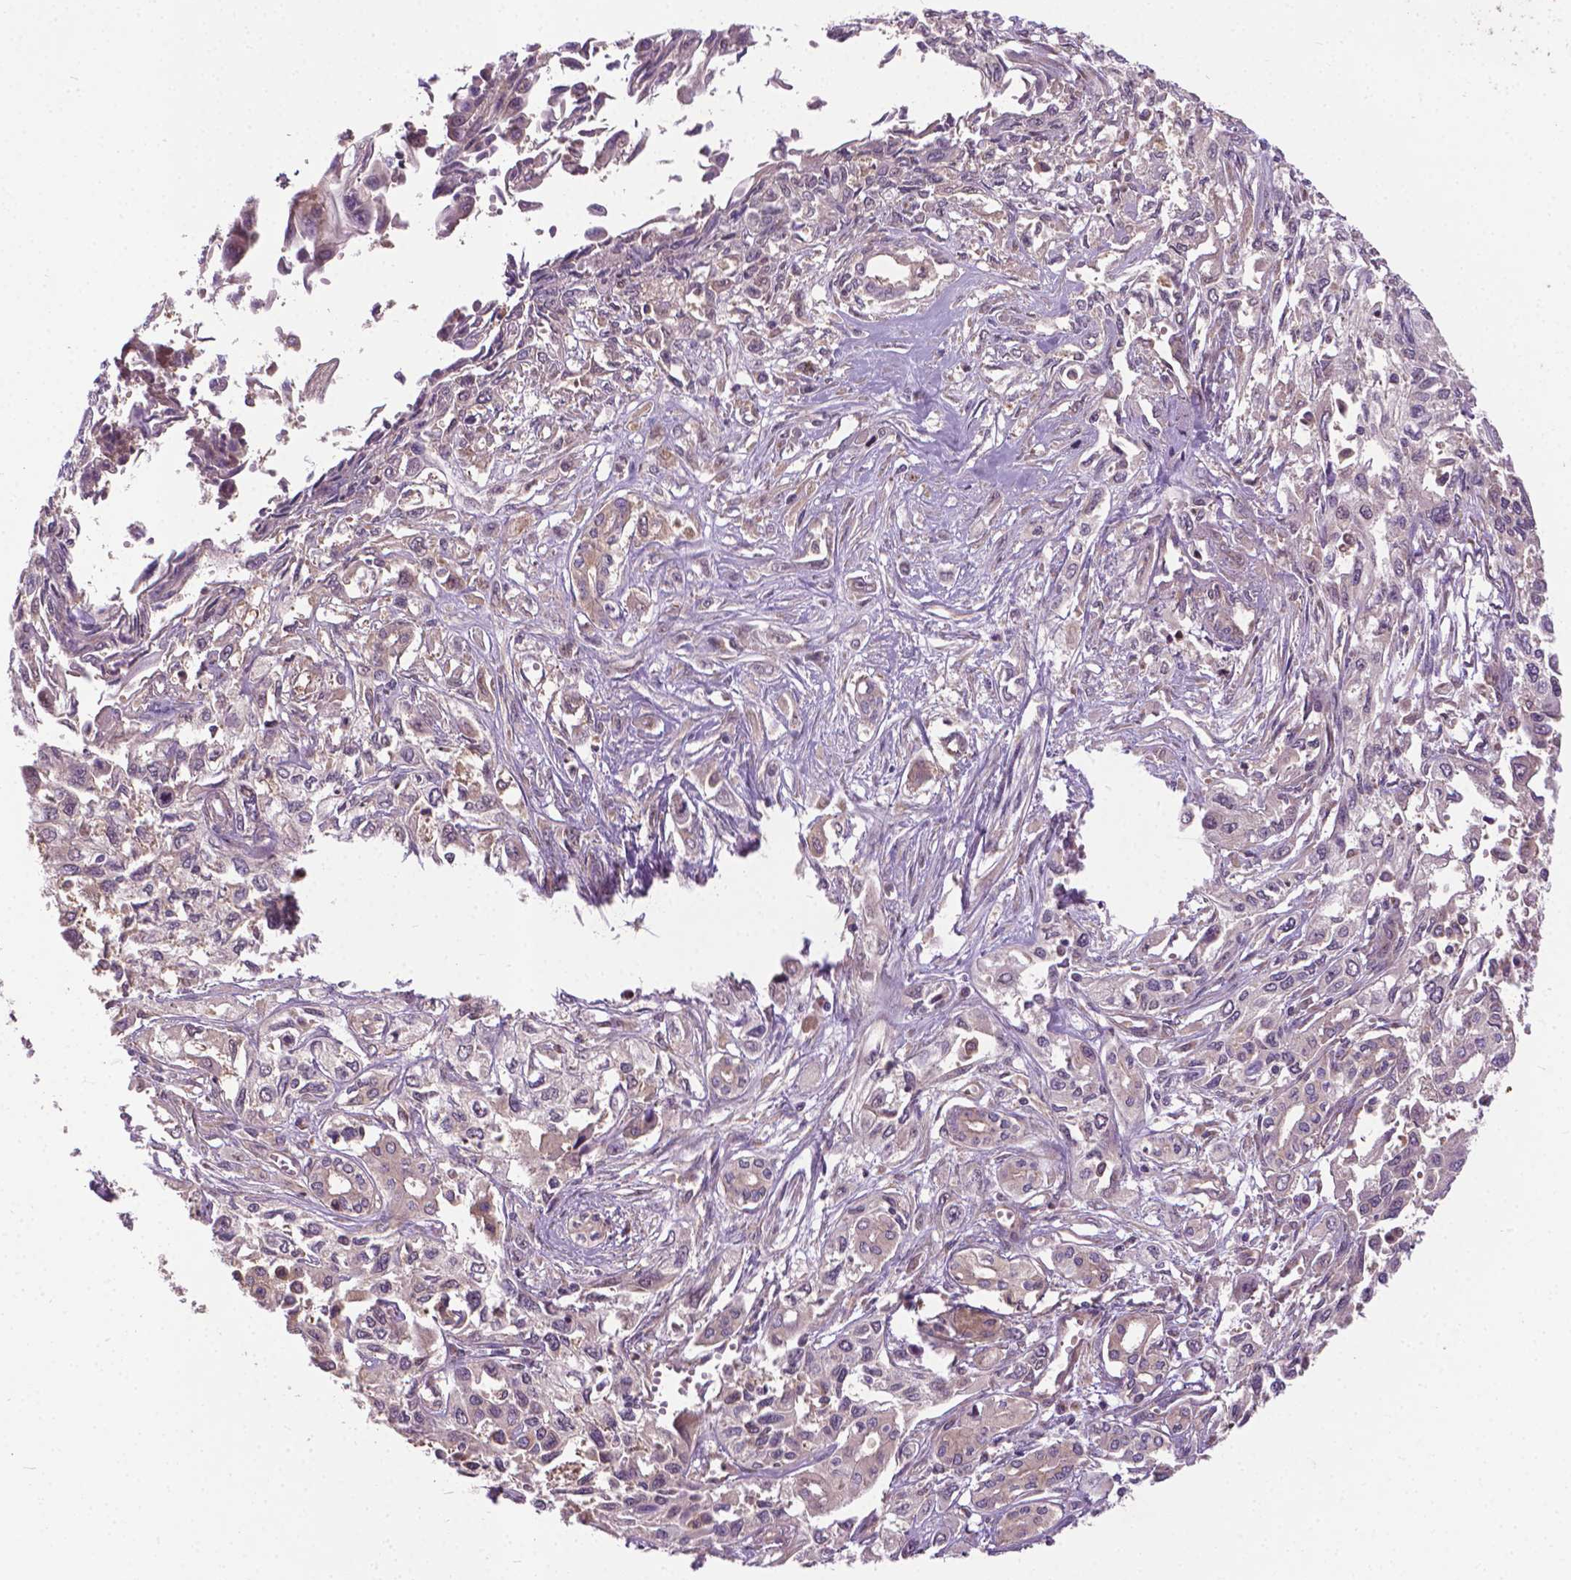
{"staining": {"intensity": "weak", "quantity": "25%-75%", "location": "cytoplasmic/membranous"}, "tissue": "pancreatic cancer", "cell_type": "Tumor cells", "image_type": "cancer", "snomed": [{"axis": "morphology", "description": "Adenocarcinoma, NOS"}, {"axis": "topography", "description": "Pancreas"}], "caption": "Approximately 25%-75% of tumor cells in pancreatic cancer (adenocarcinoma) reveal weak cytoplasmic/membranous protein positivity as visualized by brown immunohistochemical staining.", "gene": "MZT1", "patient": {"sex": "female", "age": 55}}